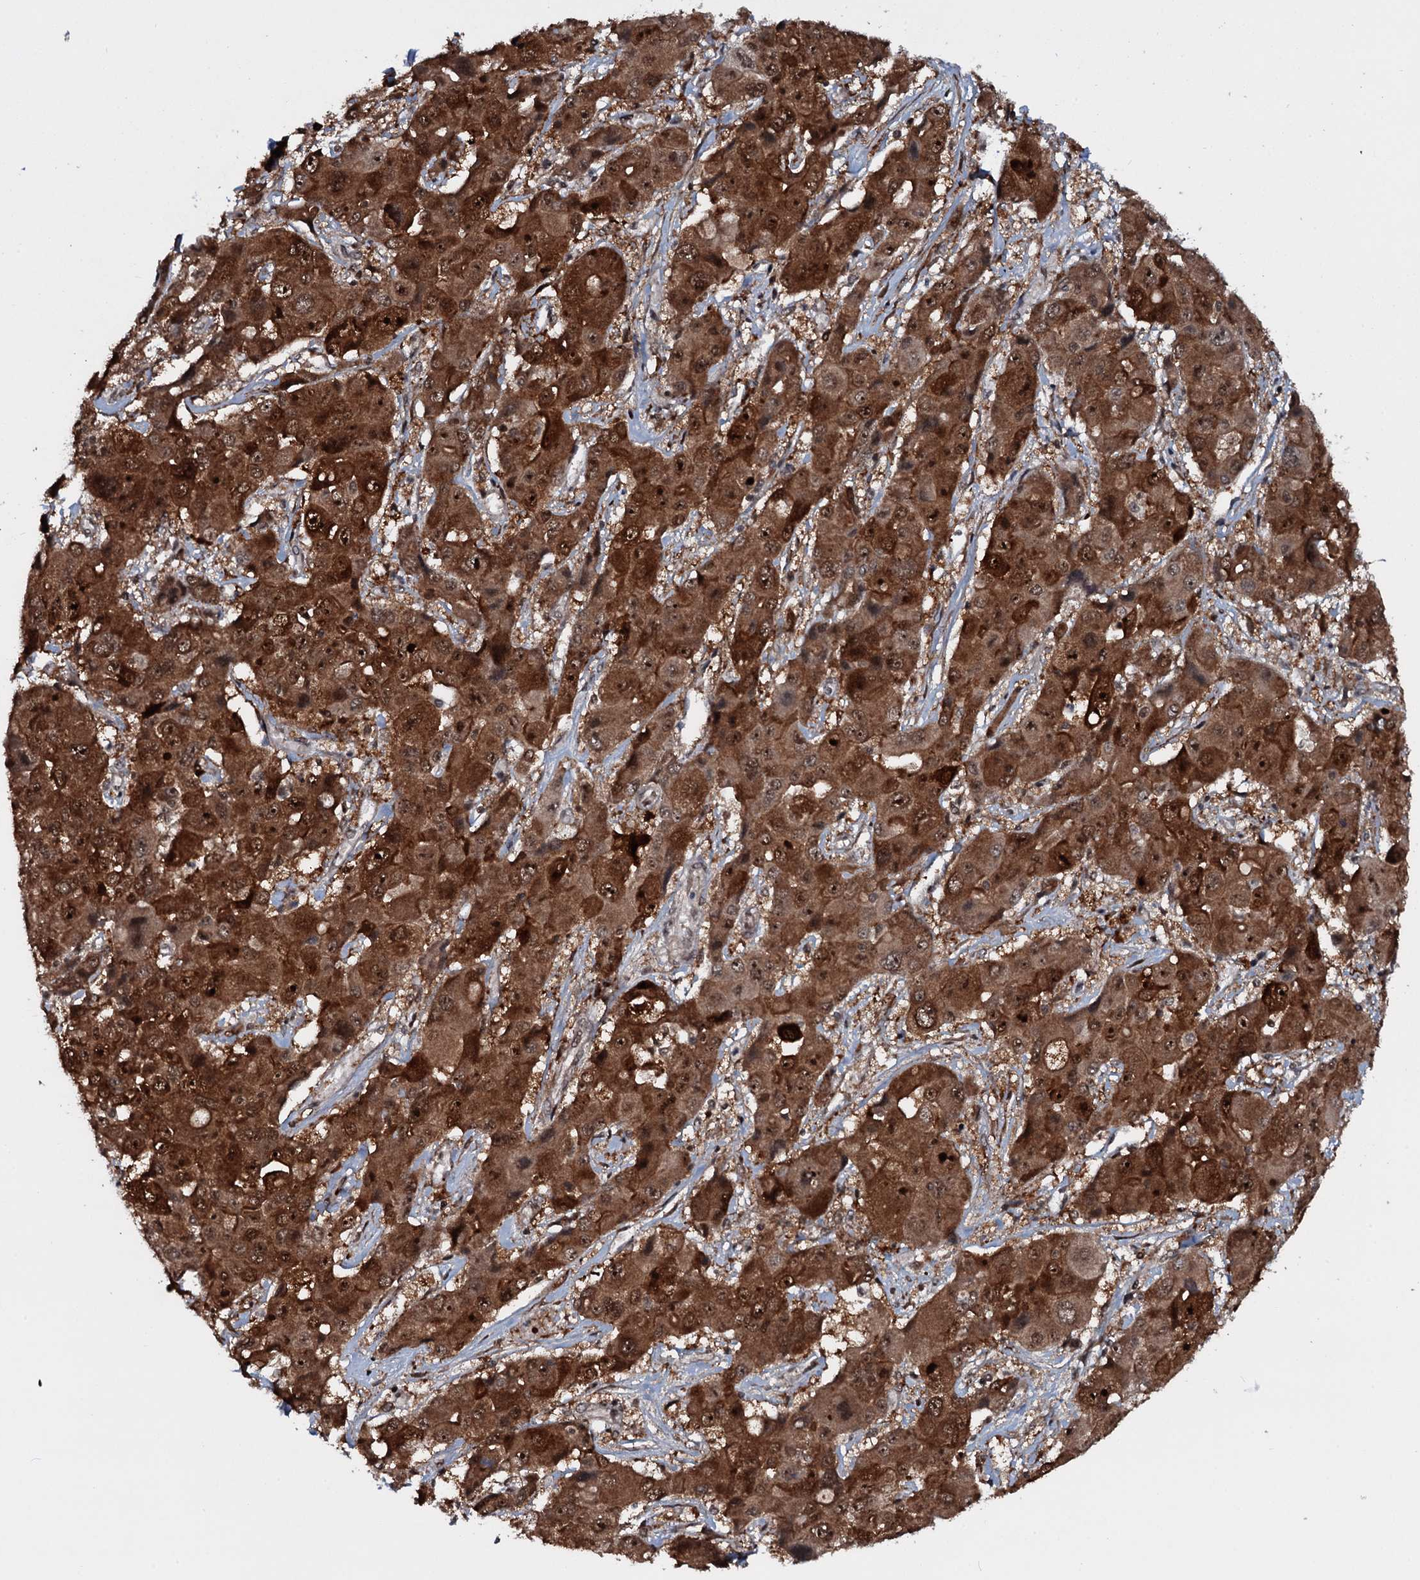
{"staining": {"intensity": "strong", "quantity": ">75%", "location": "cytoplasmic/membranous,nuclear"}, "tissue": "liver cancer", "cell_type": "Tumor cells", "image_type": "cancer", "snomed": [{"axis": "morphology", "description": "Cholangiocarcinoma"}, {"axis": "topography", "description": "Liver"}], "caption": "The image reveals a brown stain indicating the presence of a protein in the cytoplasmic/membranous and nuclear of tumor cells in liver cancer (cholangiocarcinoma).", "gene": "HDDC3", "patient": {"sex": "male", "age": 67}}